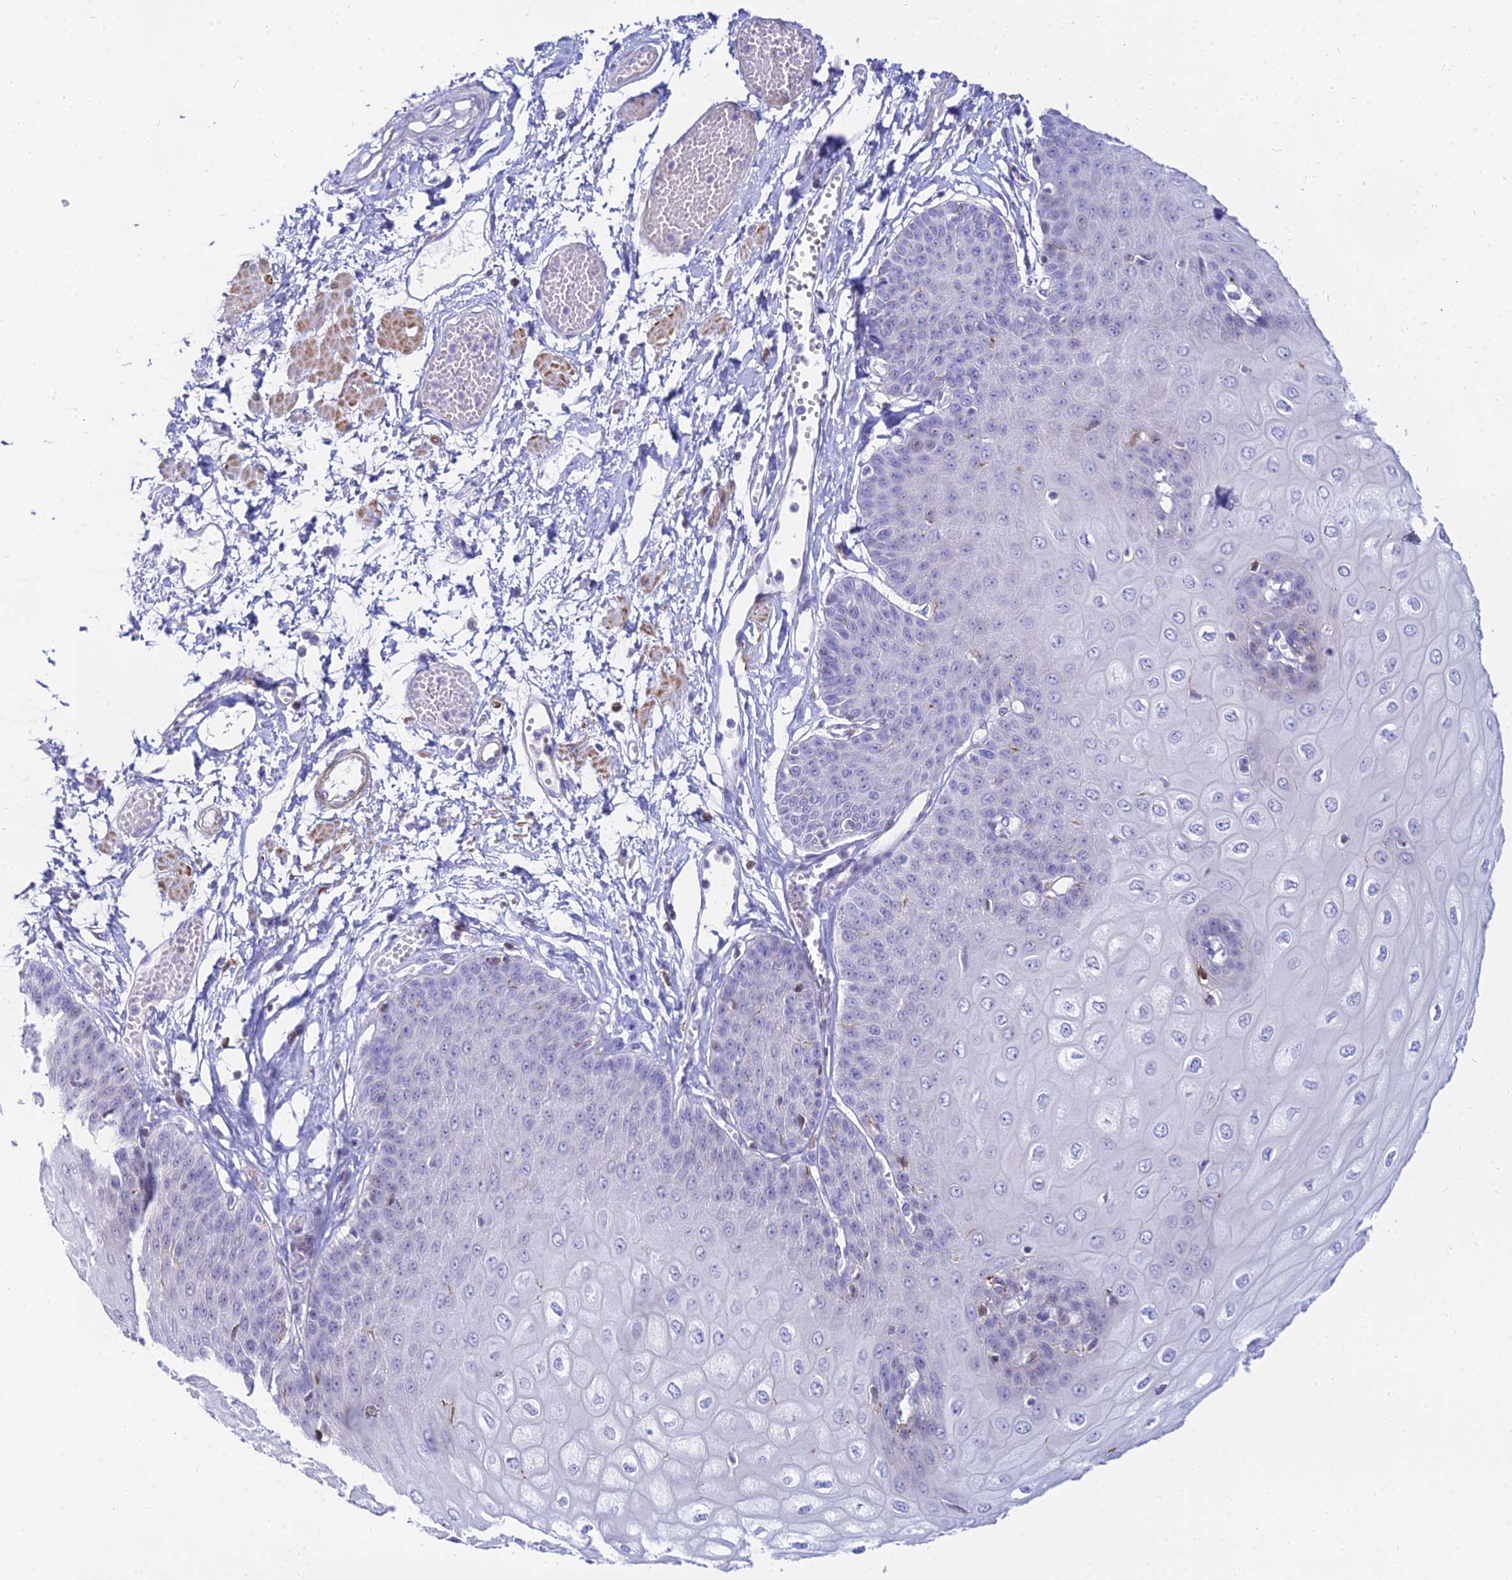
{"staining": {"intensity": "negative", "quantity": "none", "location": "none"}, "tissue": "esophagus", "cell_type": "Squamous epithelial cells", "image_type": "normal", "snomed": [{"axis": "morphology", "description": "Normal tissue, NOS"}, {"axis": "topography", "description": "Esophagus"}], "caption": "DAB (3,3'-diaminobenzidine) immunohistochemical staining of unremarkable human esophagus exhibits no significant staining in squamous epithelial cells.", "gene": "DLX1", "patient": {"sex": "male", "age": 60}}